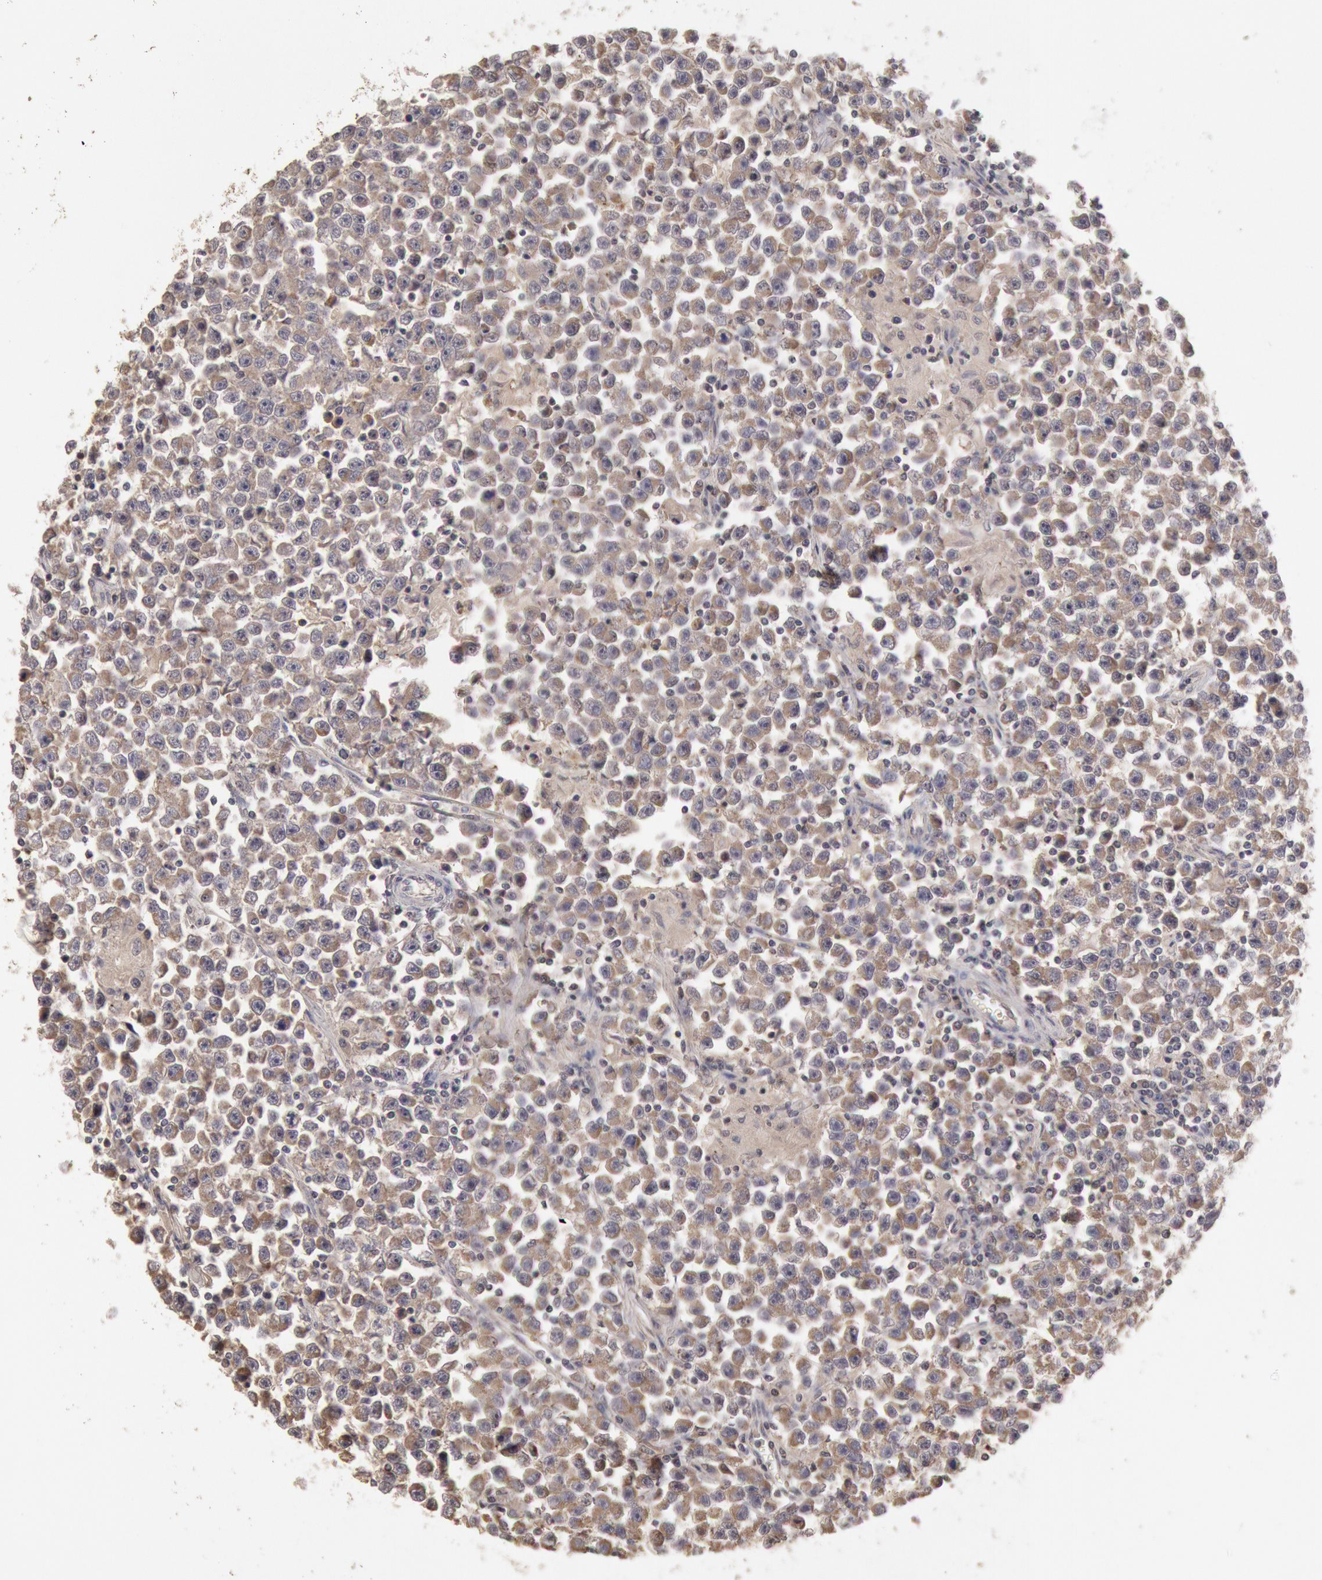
{"staining": {"intensity": "weak", "quantity": "25%-75%", "location": "cytoplasmic/membranous"}, "tissue": "testis cancer", "cell_type": "Tumor cells", "image_type": "cancer", "snomed": [{"axis": "morphology", "description": "Seminoma, NOS"}, {"axis": "topography", "description": "Testis"}], "caption": "Immunohistochemistry image of human testis cancer (seminoma) stained for a protein (brown), which exhibits low levels of weak cytoplasmic/membranous positivity in approximately 25%-75% of tumor cells.", "gene": "ZFP36L1", "patient": {"sex": "male", "age": 33}}